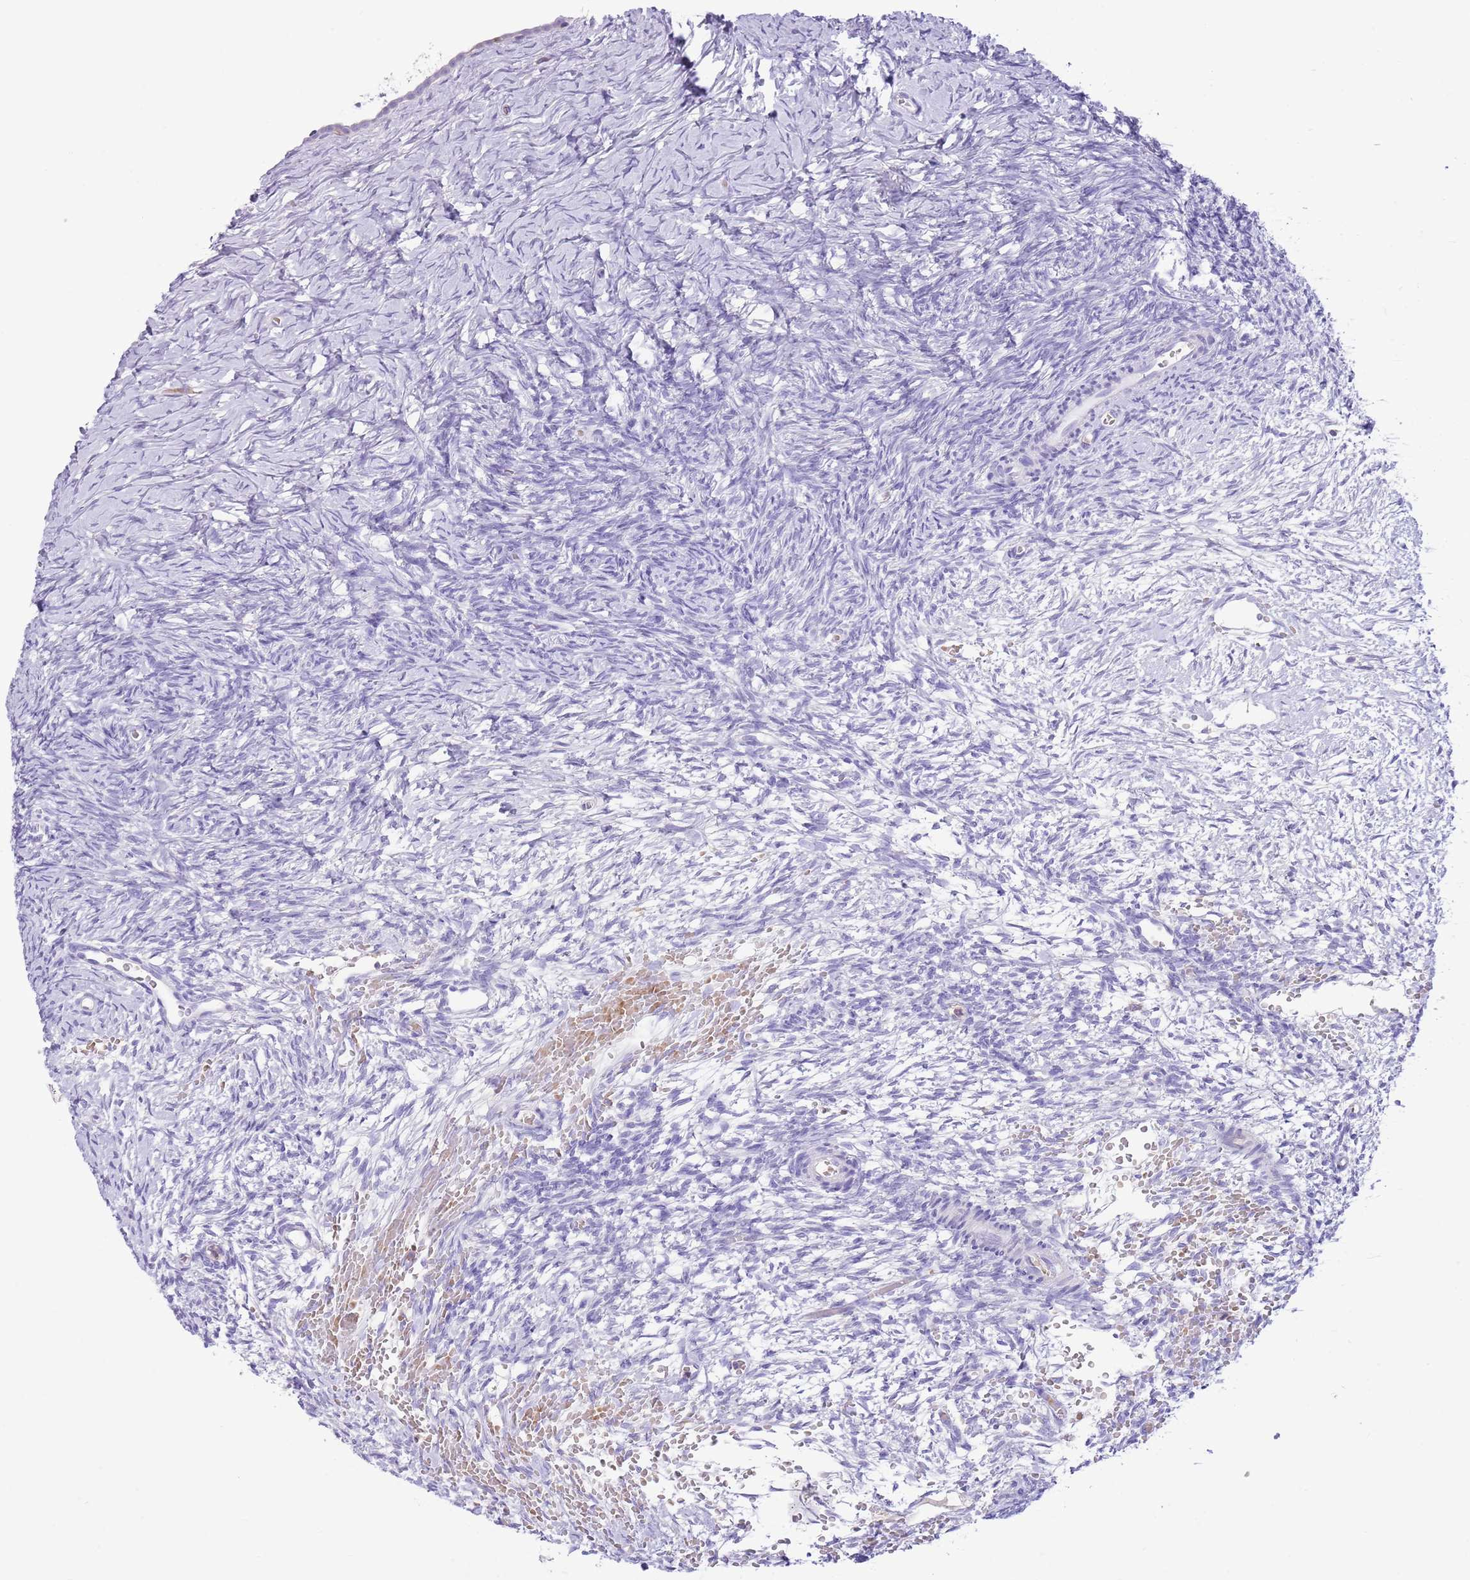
{"staining": {"intensity": "negative", "quantity": "none", "location": "none"}, "tissue": "ovary", "cell_type": "Follicle cells", "image_type": "normal", "snomed": [{"axis": "morphology", "description": "Normal tissue, NOS"}, {"axis": "topography", "description": "Ovary"}], "caption": "Immunohistochemistry (IHC) of benign ovary displays no expression in follicle cells.", "gene": "OR4Q3", "patient": {"sex": "female", "age": 39}}